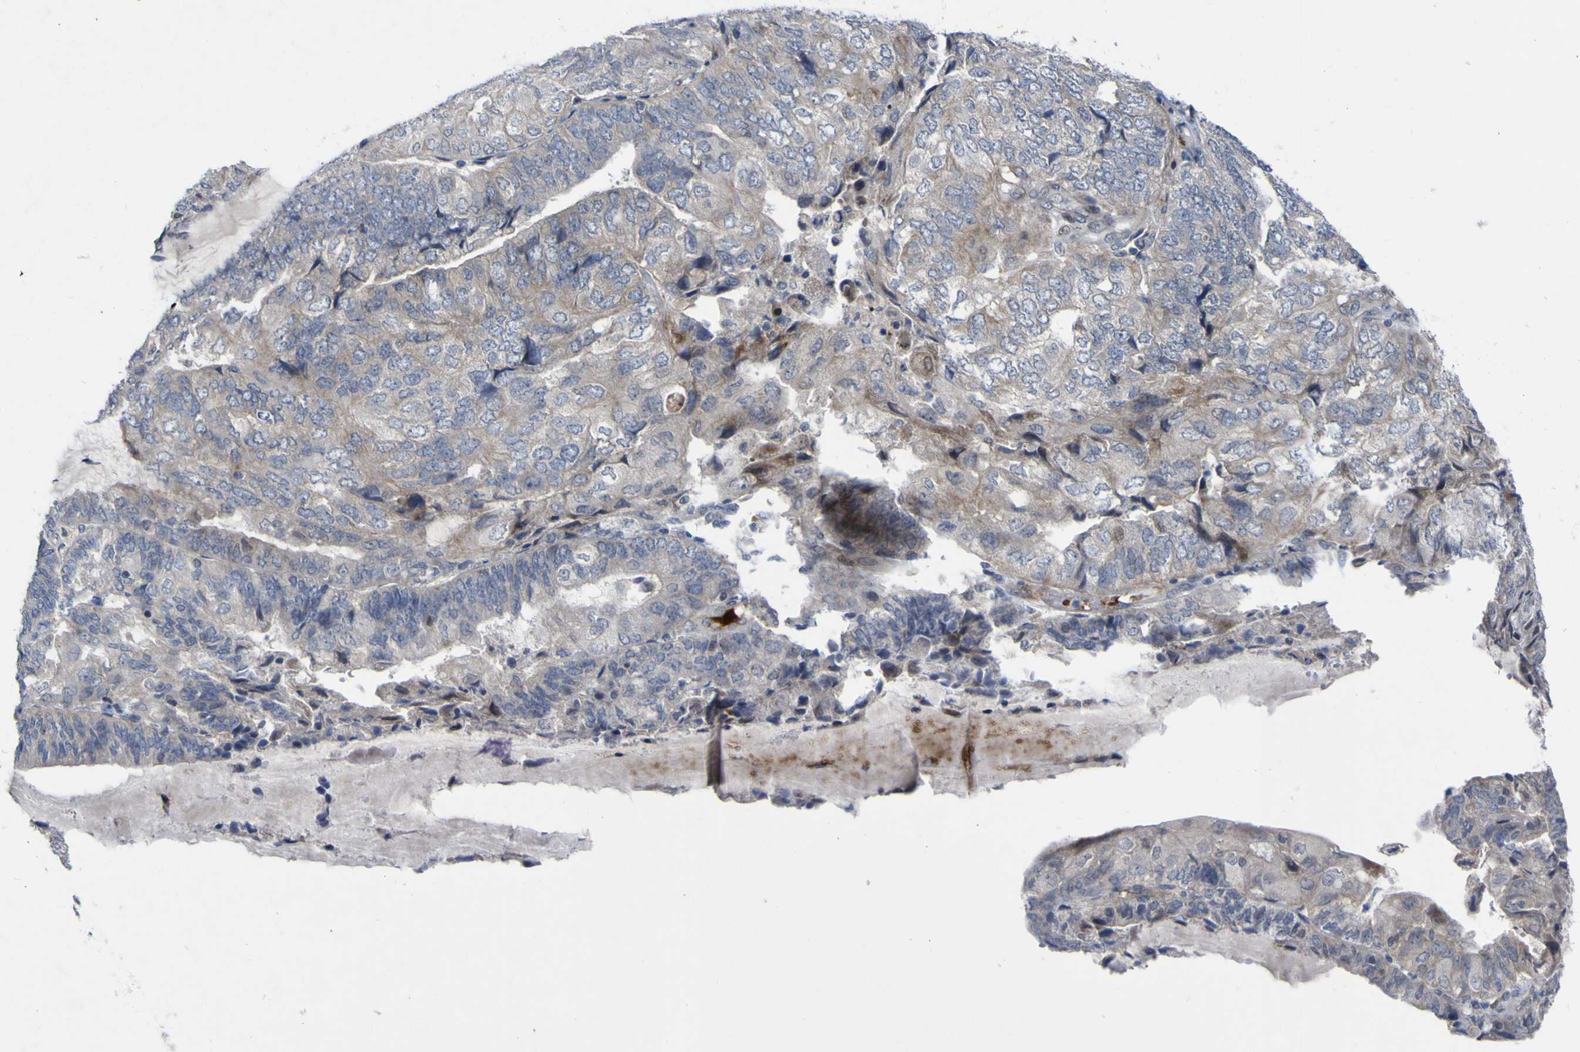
{"staining": {"intensity": "weak", "quantity": ">75%", "location": "cytoplasmic/membranous"}, "tissue": "endometrial cancer", "cell_type": "Tumor cells", "image_type": "cancer", "snomed": [{"axis": "morphology", "description": "Adenocarcinoma, NOS"}, {"axis": "topography", "description": "Endometrium"}], "caption": "Endometrial cancer tissue shows weak cytoplasmic/membranous expression in about >75% of tumor cells, visualized by immunohistochemistry.", "gene": "NAV1", "patient": {"sex": "female", "age": 81}}